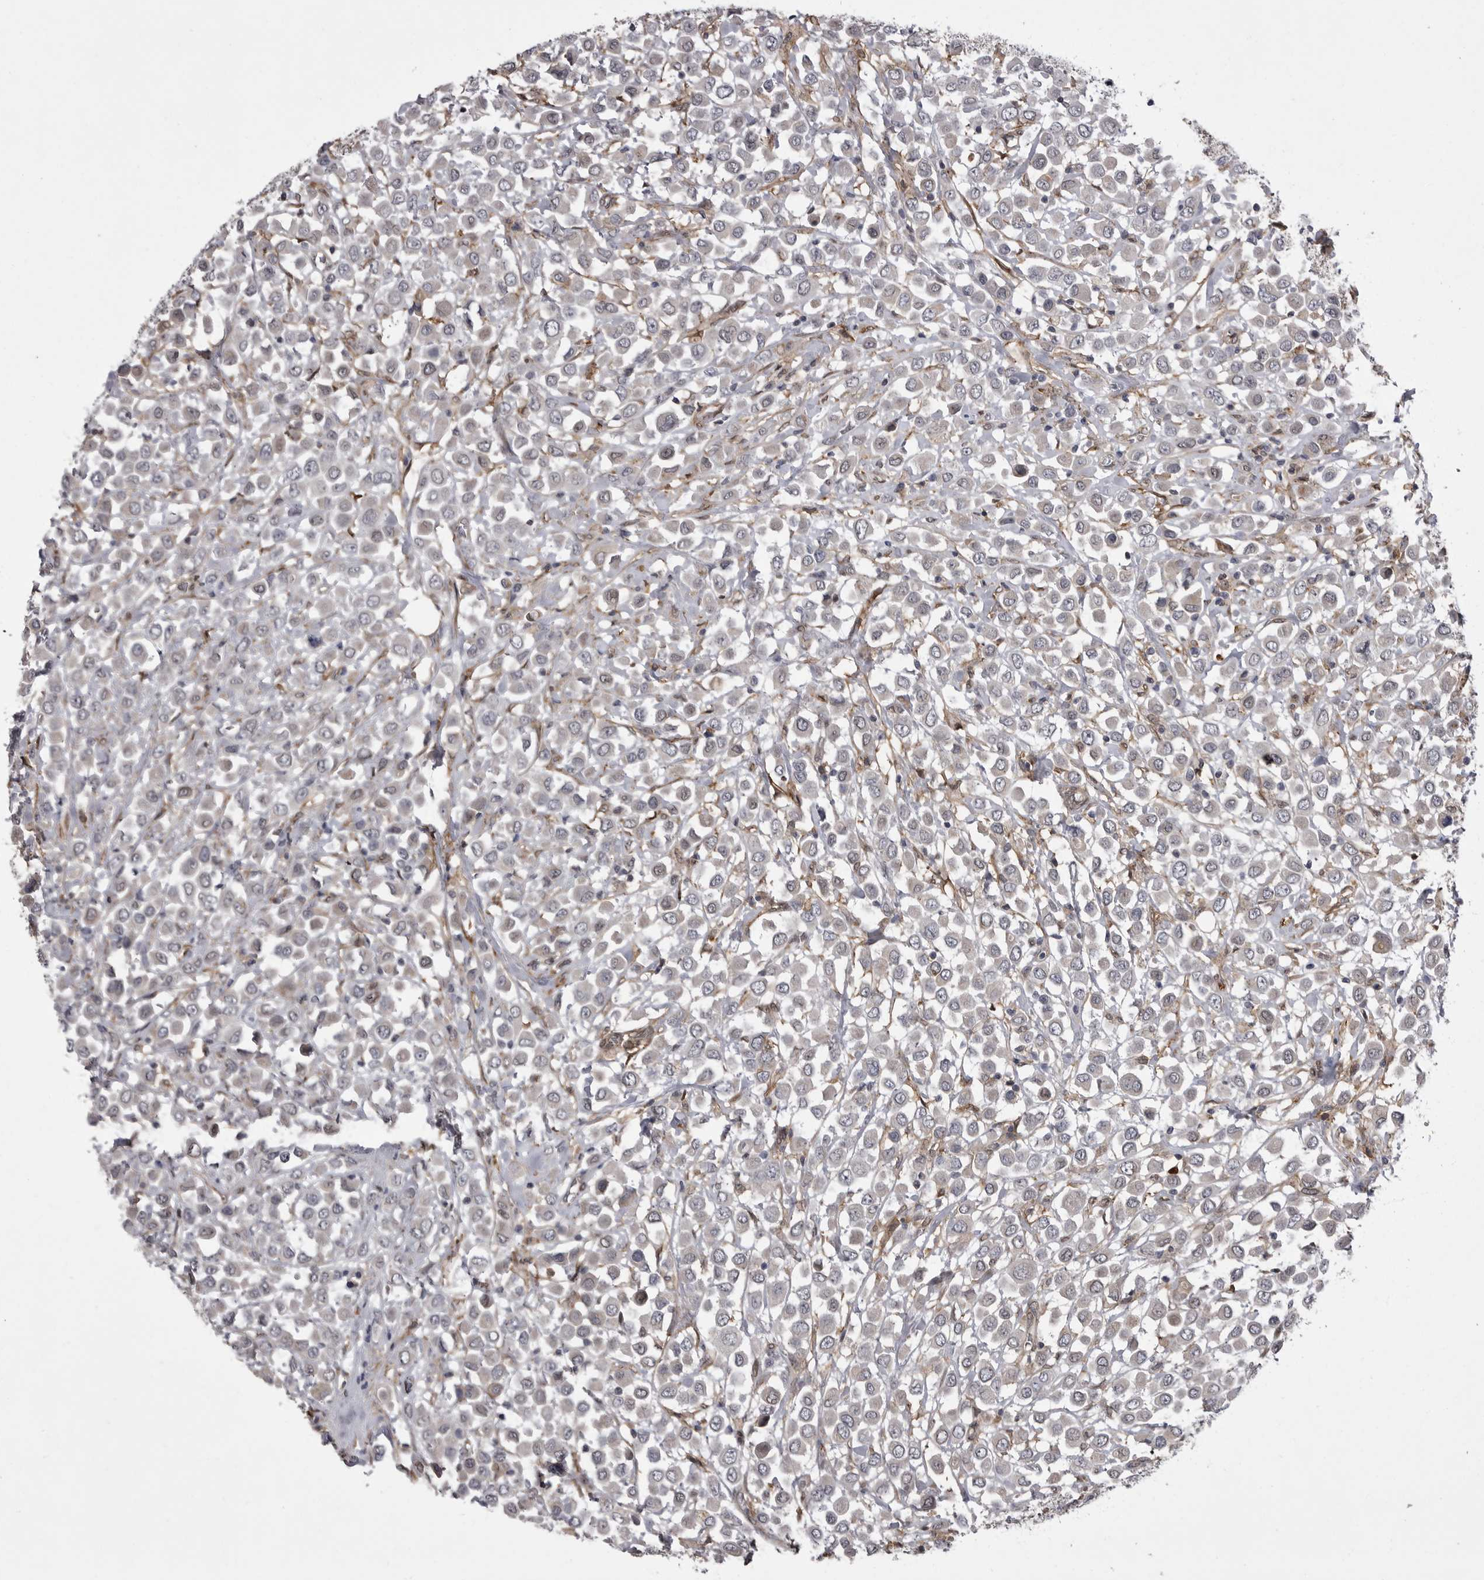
{"staining": {"intensity": "negative", "quantity": "none", "location": "none"}, "tissue": "breast cancer", "cell_type": "Tumor cells", "image_type": "cancer", "snomed": [{"axis": "morphology", "description": "Duct carcinoma"}, {"axis": "topography", "description": "Breast"}], "caption": "Micrograph shows no significant protein positivity in tumor cells of breast cancer.", "gene": "ABL1", "patient": {"sex": "female", "age": 61}}